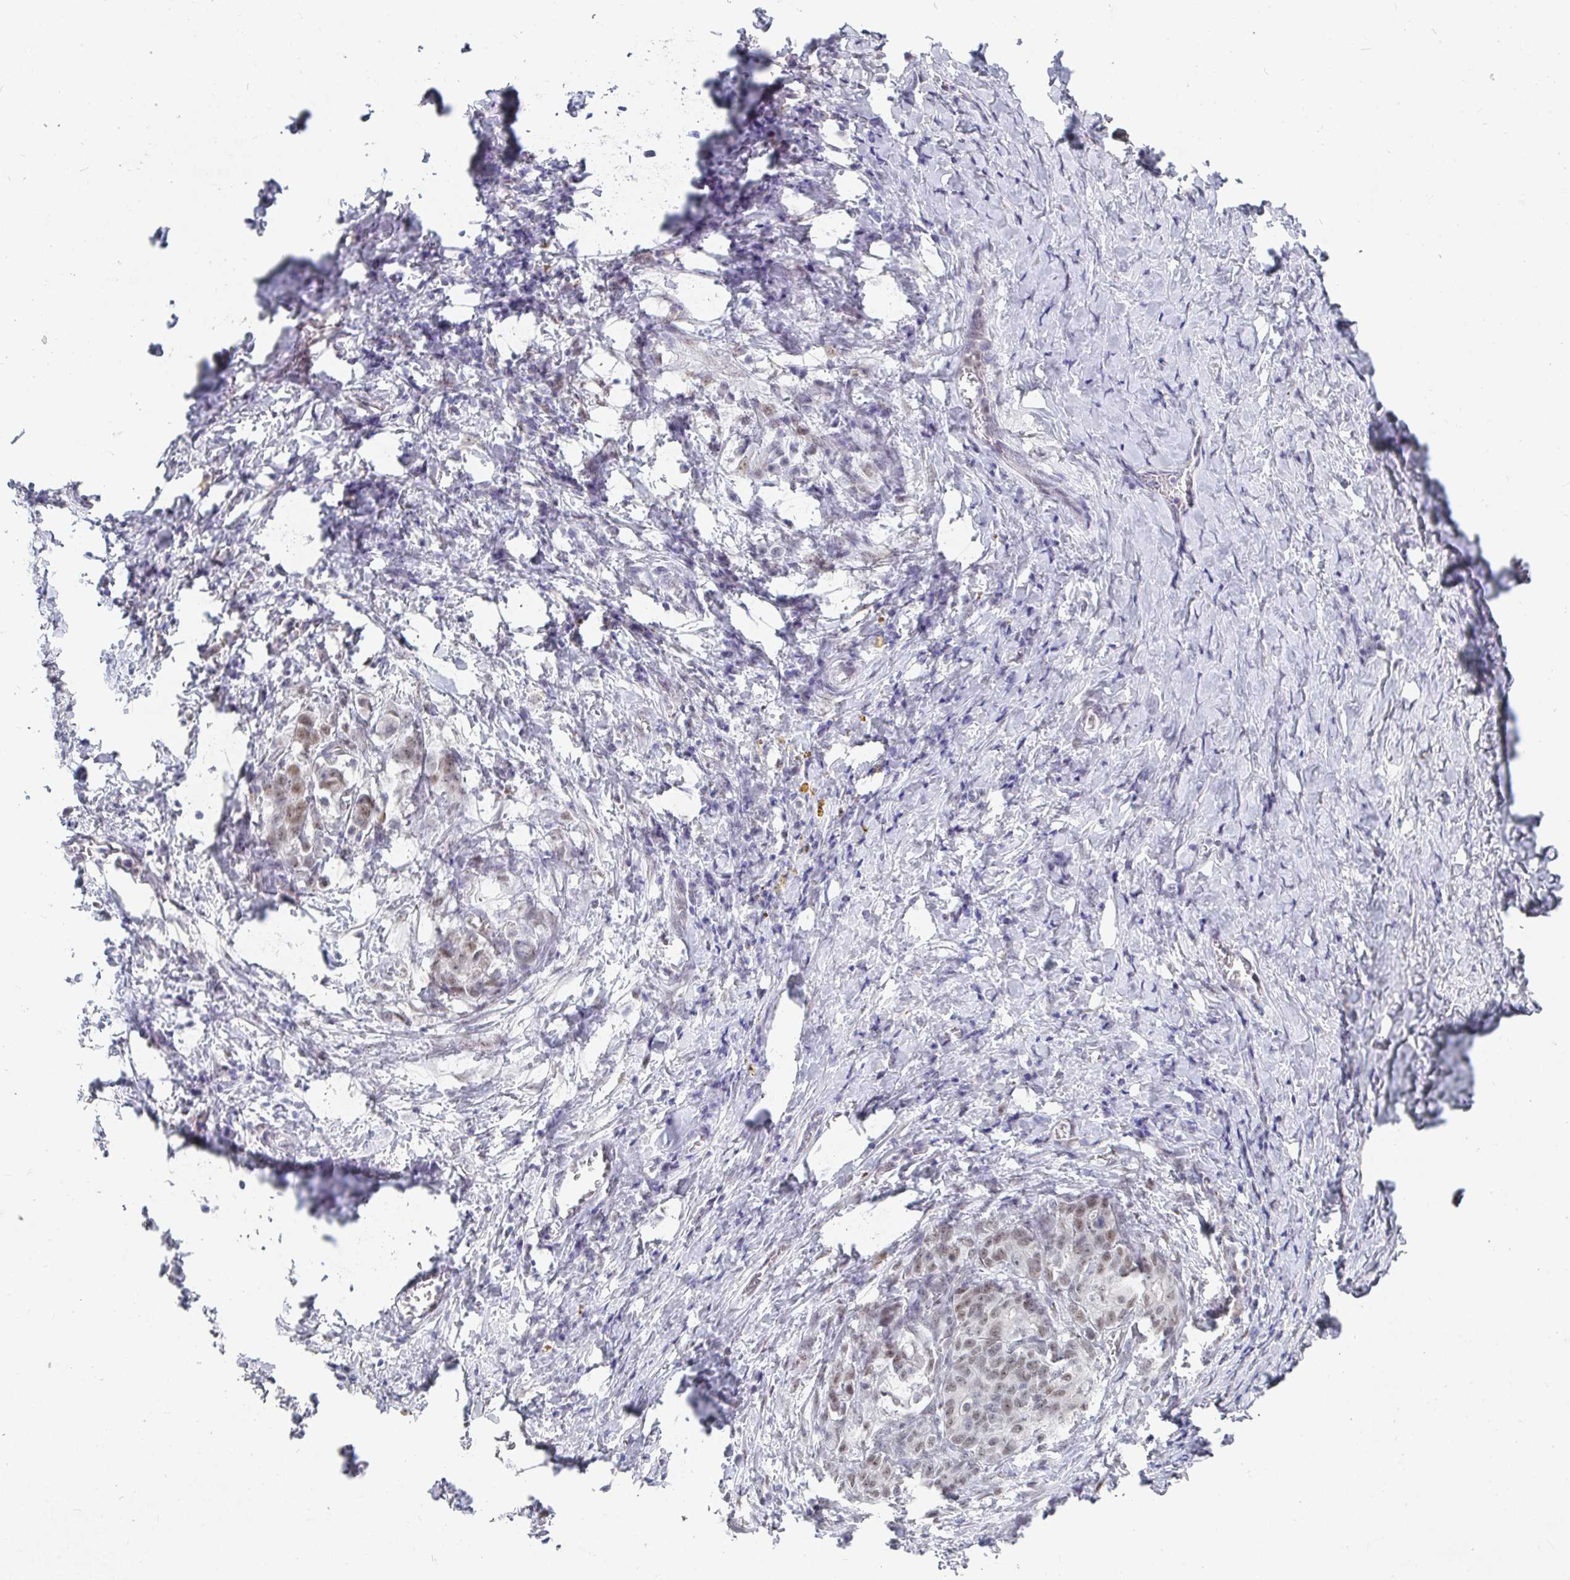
{"staining": {"intensity": "weak", "quantity": "25%-75%", "location": "nuclear"}, "tissue": "stomach cancer", "cell_type": "Tumor cells", "image_type": "cancer", "snomed": [{"axis": "morphology", "description": "Normal tissue, NOS"}, {"axis": "morphology", "description": "Adenocarcinoma, NOS"}, {"axis": "topography", "description": "Stomach"}], "caption": "About 25%-75% of tumor cells in adenocarcinoma (stomach) demonstrate weak nuclear protein staining as visualized by brown immunohistochemical staining.", "gene": "RCOR1", "patient": {"sex": "female", "age": 64}}